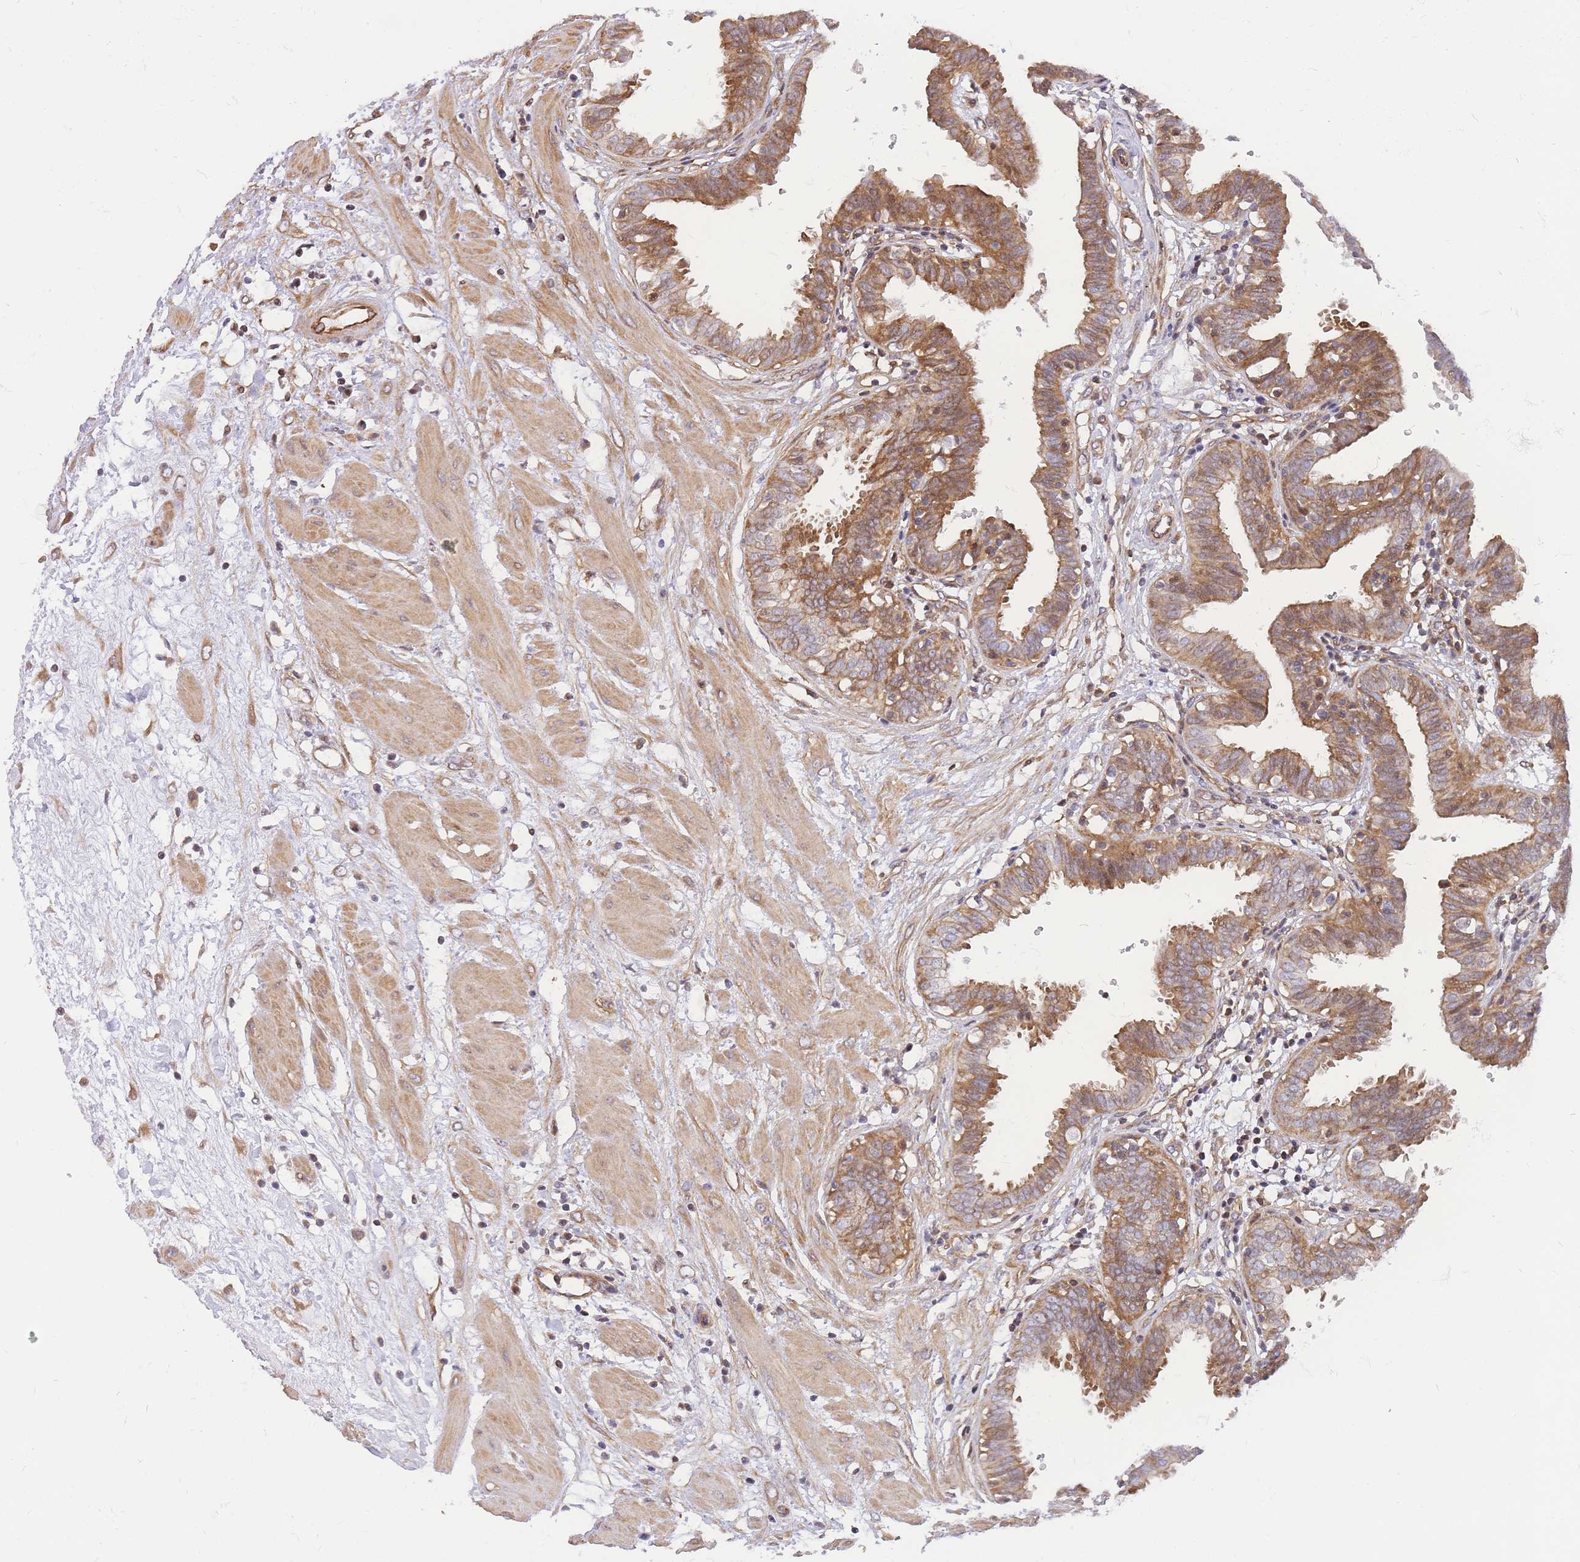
{"staining": {"intensity": "moderate", "quantity": ">75%", "location": "cytoplasmic/membranous,nuclear"}, "tissue": "fallopian tube", "cell_type": "Glandular cells", "image_type": "normal", "snomed": [{"axis": "morphology", "description": "Normal tissue, NOS"}, {"axis": "topography", "description": "Fallopian tube"}, {"axis": "topography", "description": "Placenta"}], "caption": "Immunohistochemistry image of unremarkable human fallopian tube stained for a protein (brown), which displays medium levels of moderate cytoplasmic/membranous,nuclear staining in approximately >75% of glandular cells.", "gene": "S100PBP", "patient": {"sex": "female", "age": 32}}